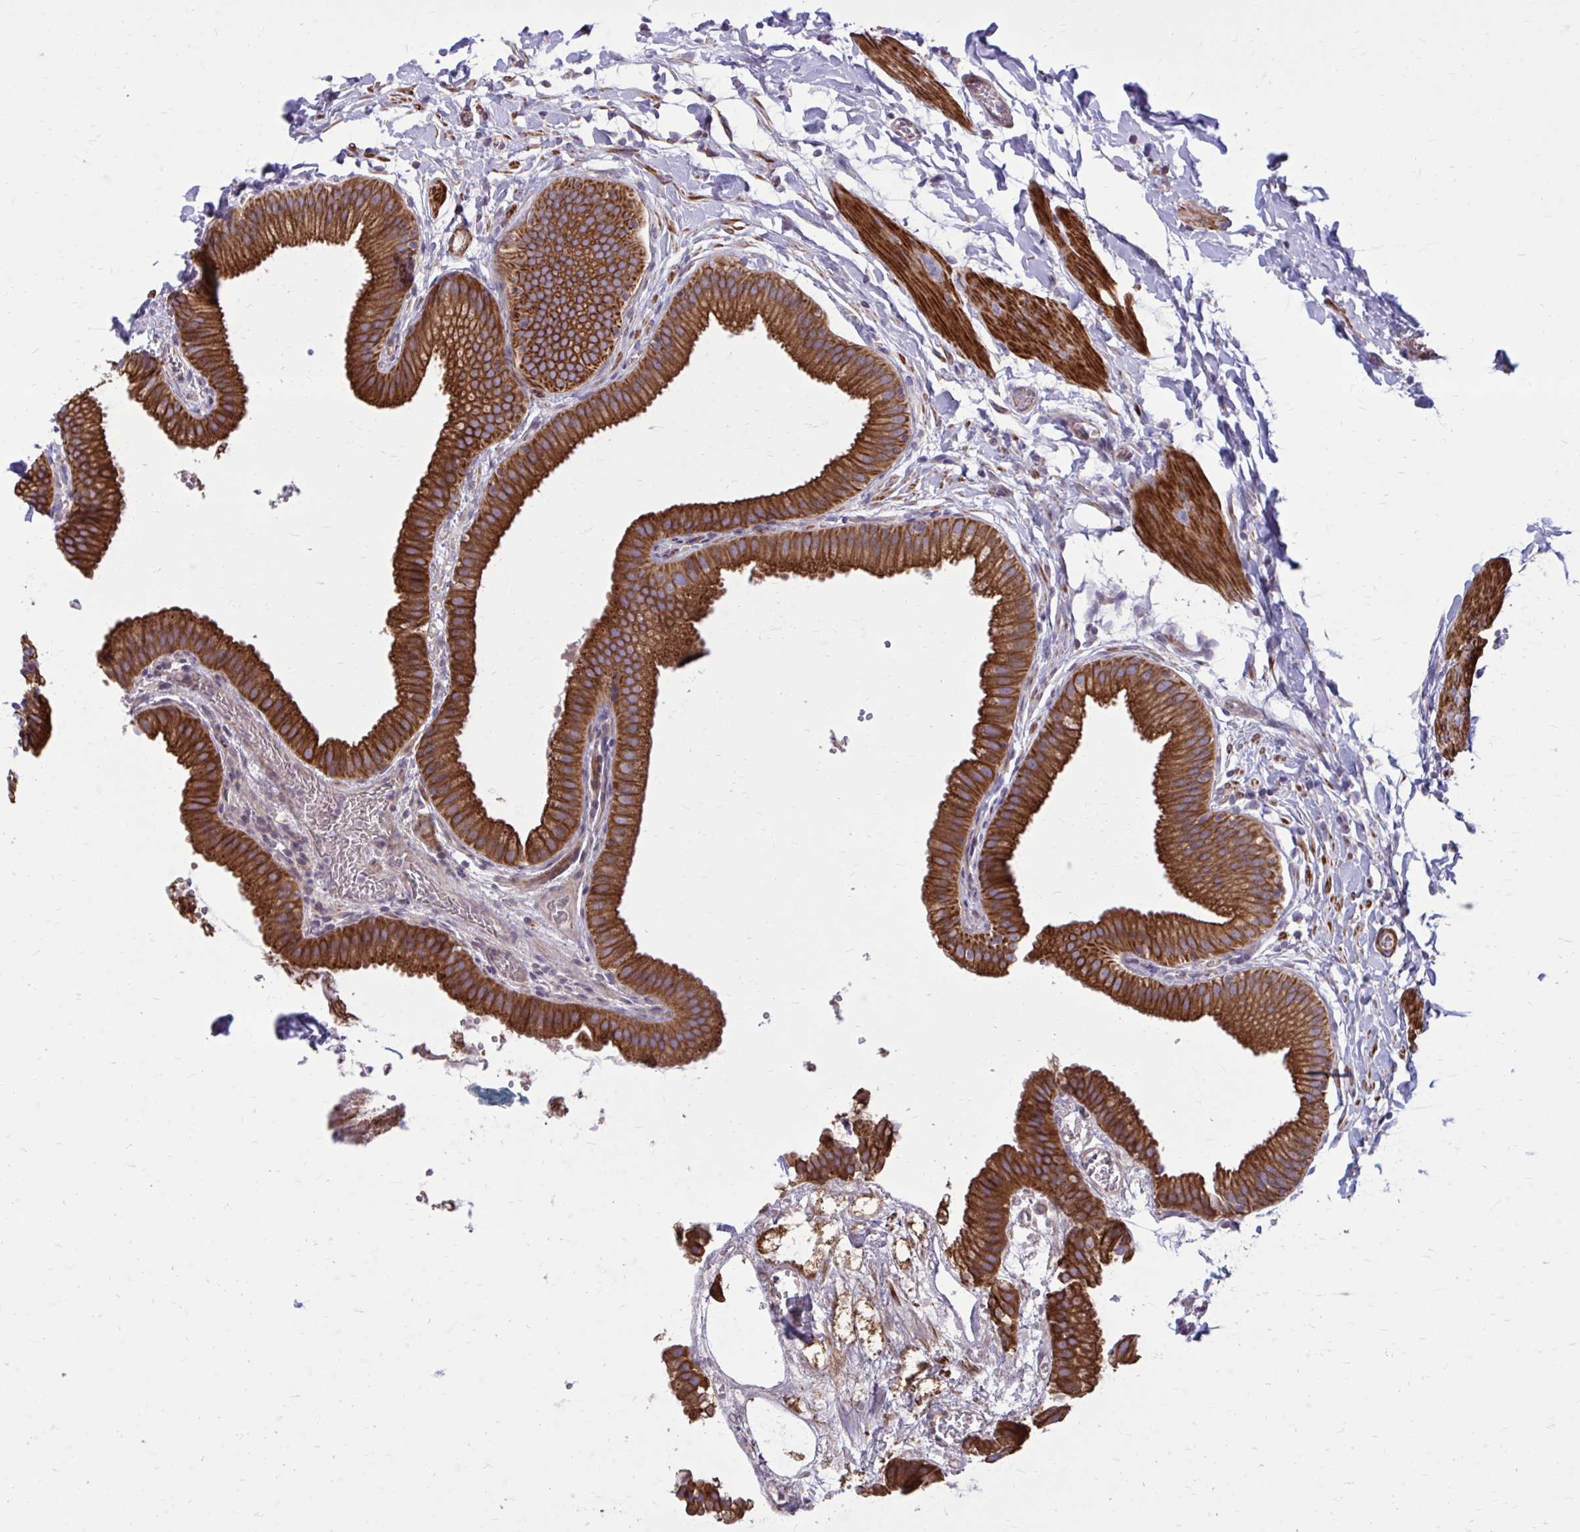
{"staining": {"intensity": "strong", "quantity": ">75%", "location": "cytoplasmic/membranous"}, "tissue": "gallbladder", "cell_type": "Glandular cells", "image_type": "normal", "snomed": [{"axis": "morphology", "description": "Normal tissue, NOS"}, {"axis": "topography", "description": "Gallbladder"}], "caption": "Immunohistochemistry staining of normal gallbladder, which displays high levels of strong cytoplasmic/membranous expression in about >75% of glandular cells indicating strong cytoplasmic/membranous protein positivity. The staining was performed using DAB (3,3'-diaminobenzidine) (brown) for protein detection and nuclei were counterstained in hematoxylin (blue).", "gene": "FAP", "patient": {"sex": "female", "age": 63}}